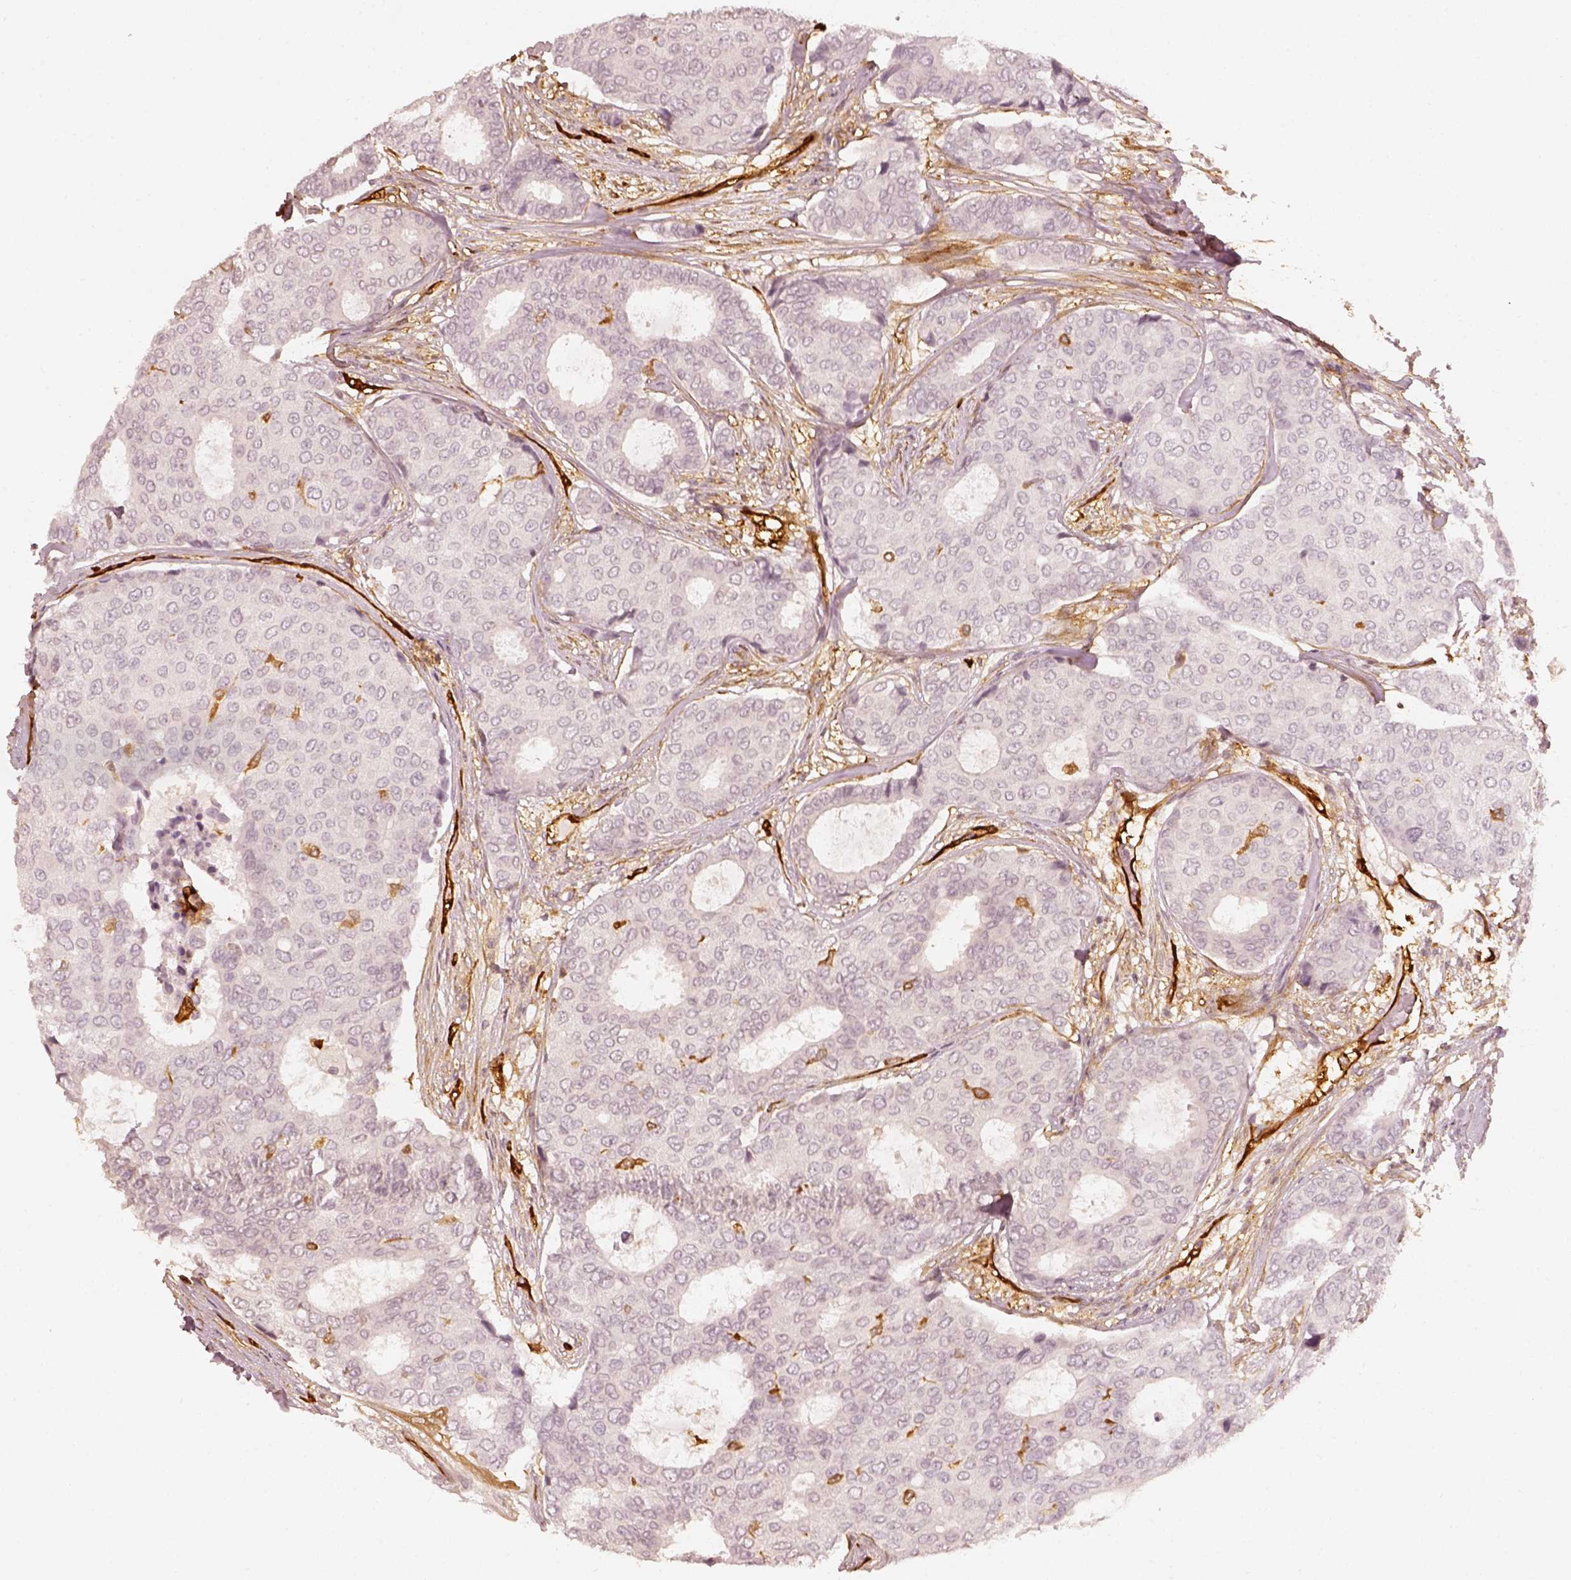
{"staining": {"intensity": "negative", "quantity": "none", "location": "none"}, "tissue": "breast cancer", "cell_type": "Tumor cells", "image_type": "cancer", "snomed": [{"axis": "morphology", "description": "Duct carcinoma"}, {"axis": "topography", "description": "Breast"}], "caption": "The micrograph displays no staining of tumor cells in breast intraductal carcinoma.", "gene": "FSCN1", "patient": {"sex": "female", "age": 75}}